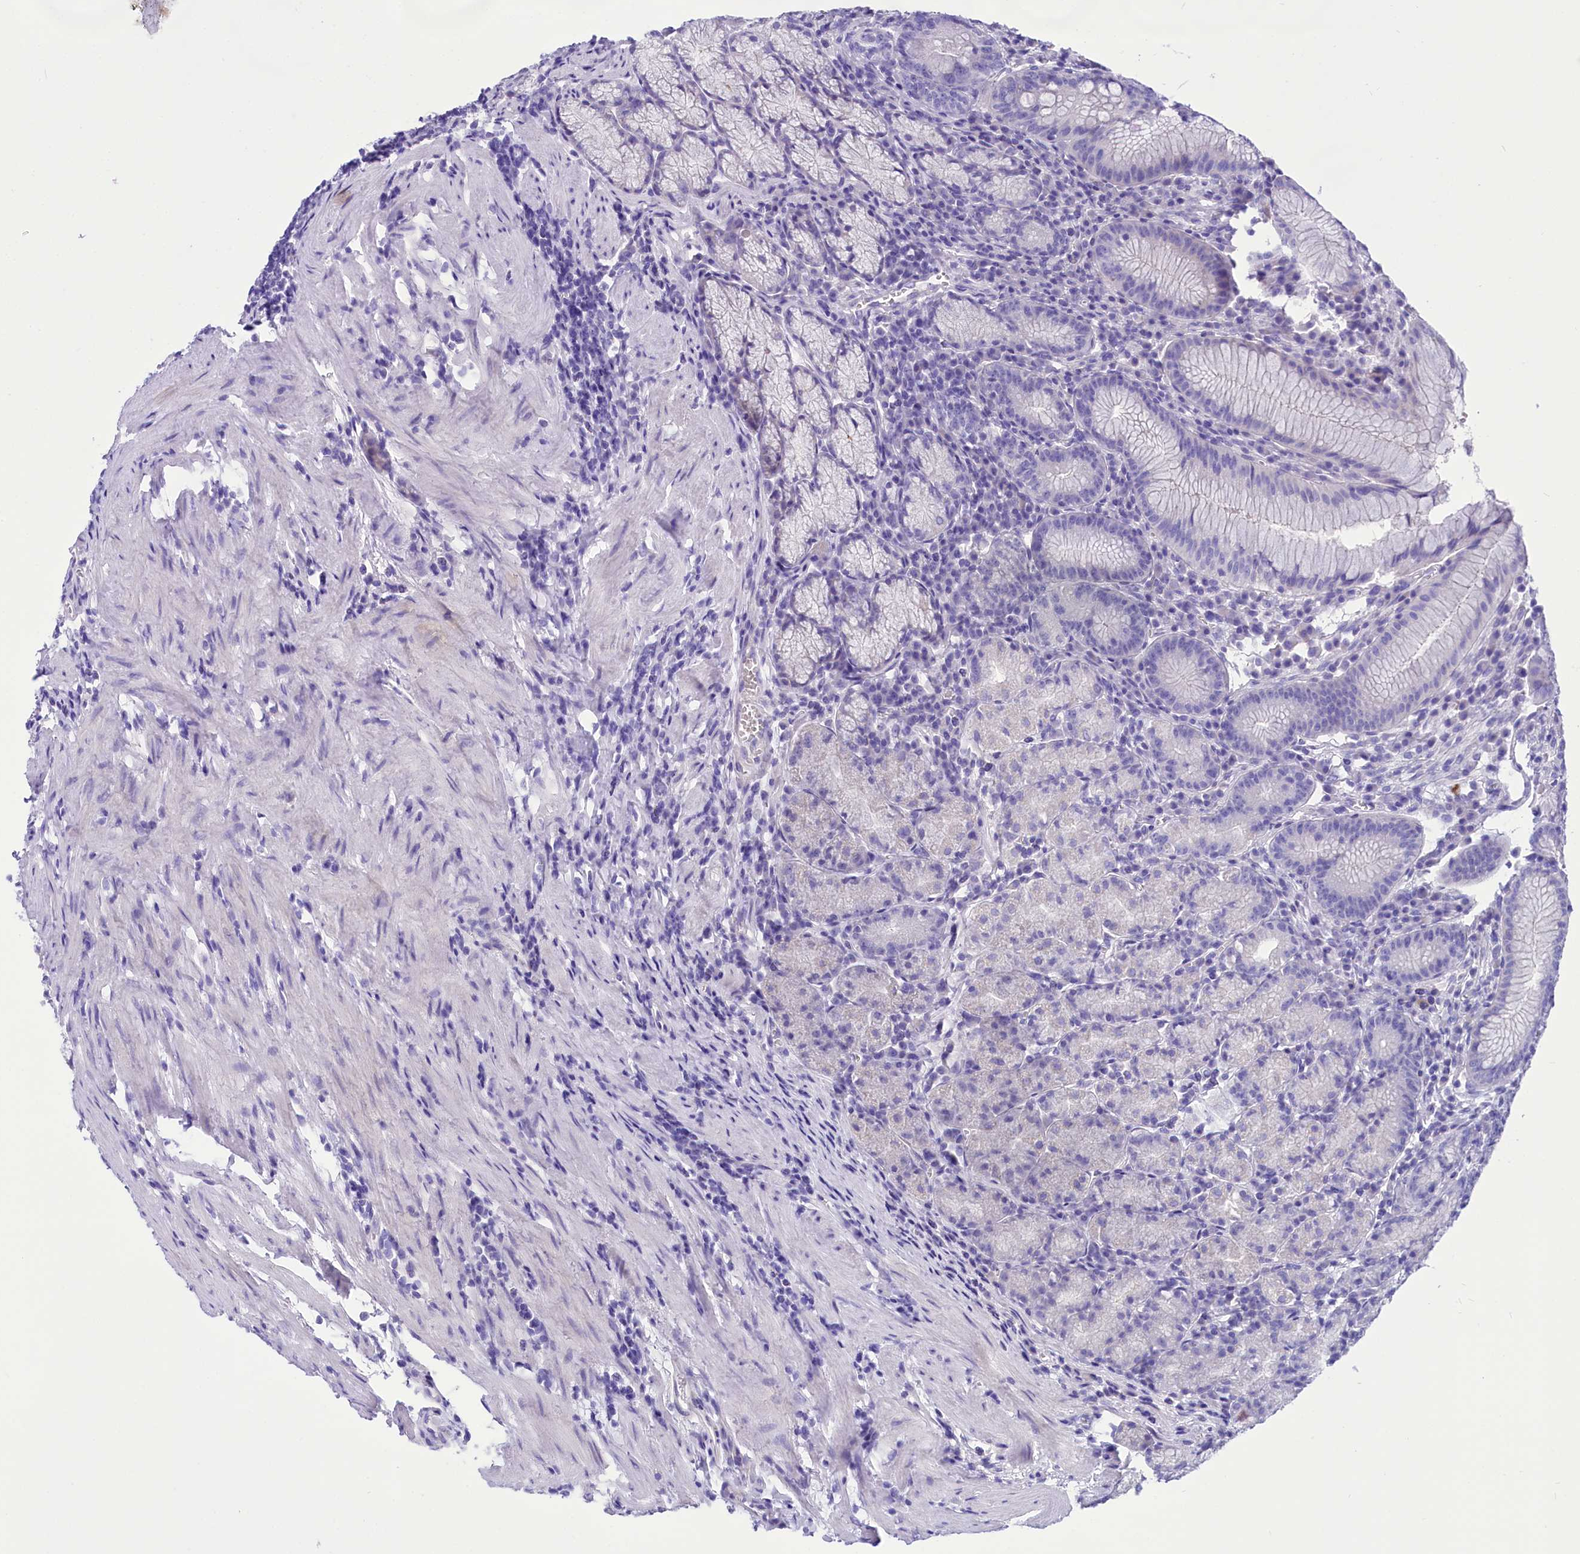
{"staining": {"intensity": "negative", "quantity": "none", "location": "none"}, "tissue": "stomach", "cell_type": "Glandular cells", "image_type": "normal", "snomed": [{"axis": "morphology", "description": "Normal tissue, NOS"}, {"axis": "topography", "description": "Stomach"}], "caption": "Image shows no protein staining in glandular cells of normal stomach.", "gene": "TTC36", "patient": {"sex": "male", "age": 55}}